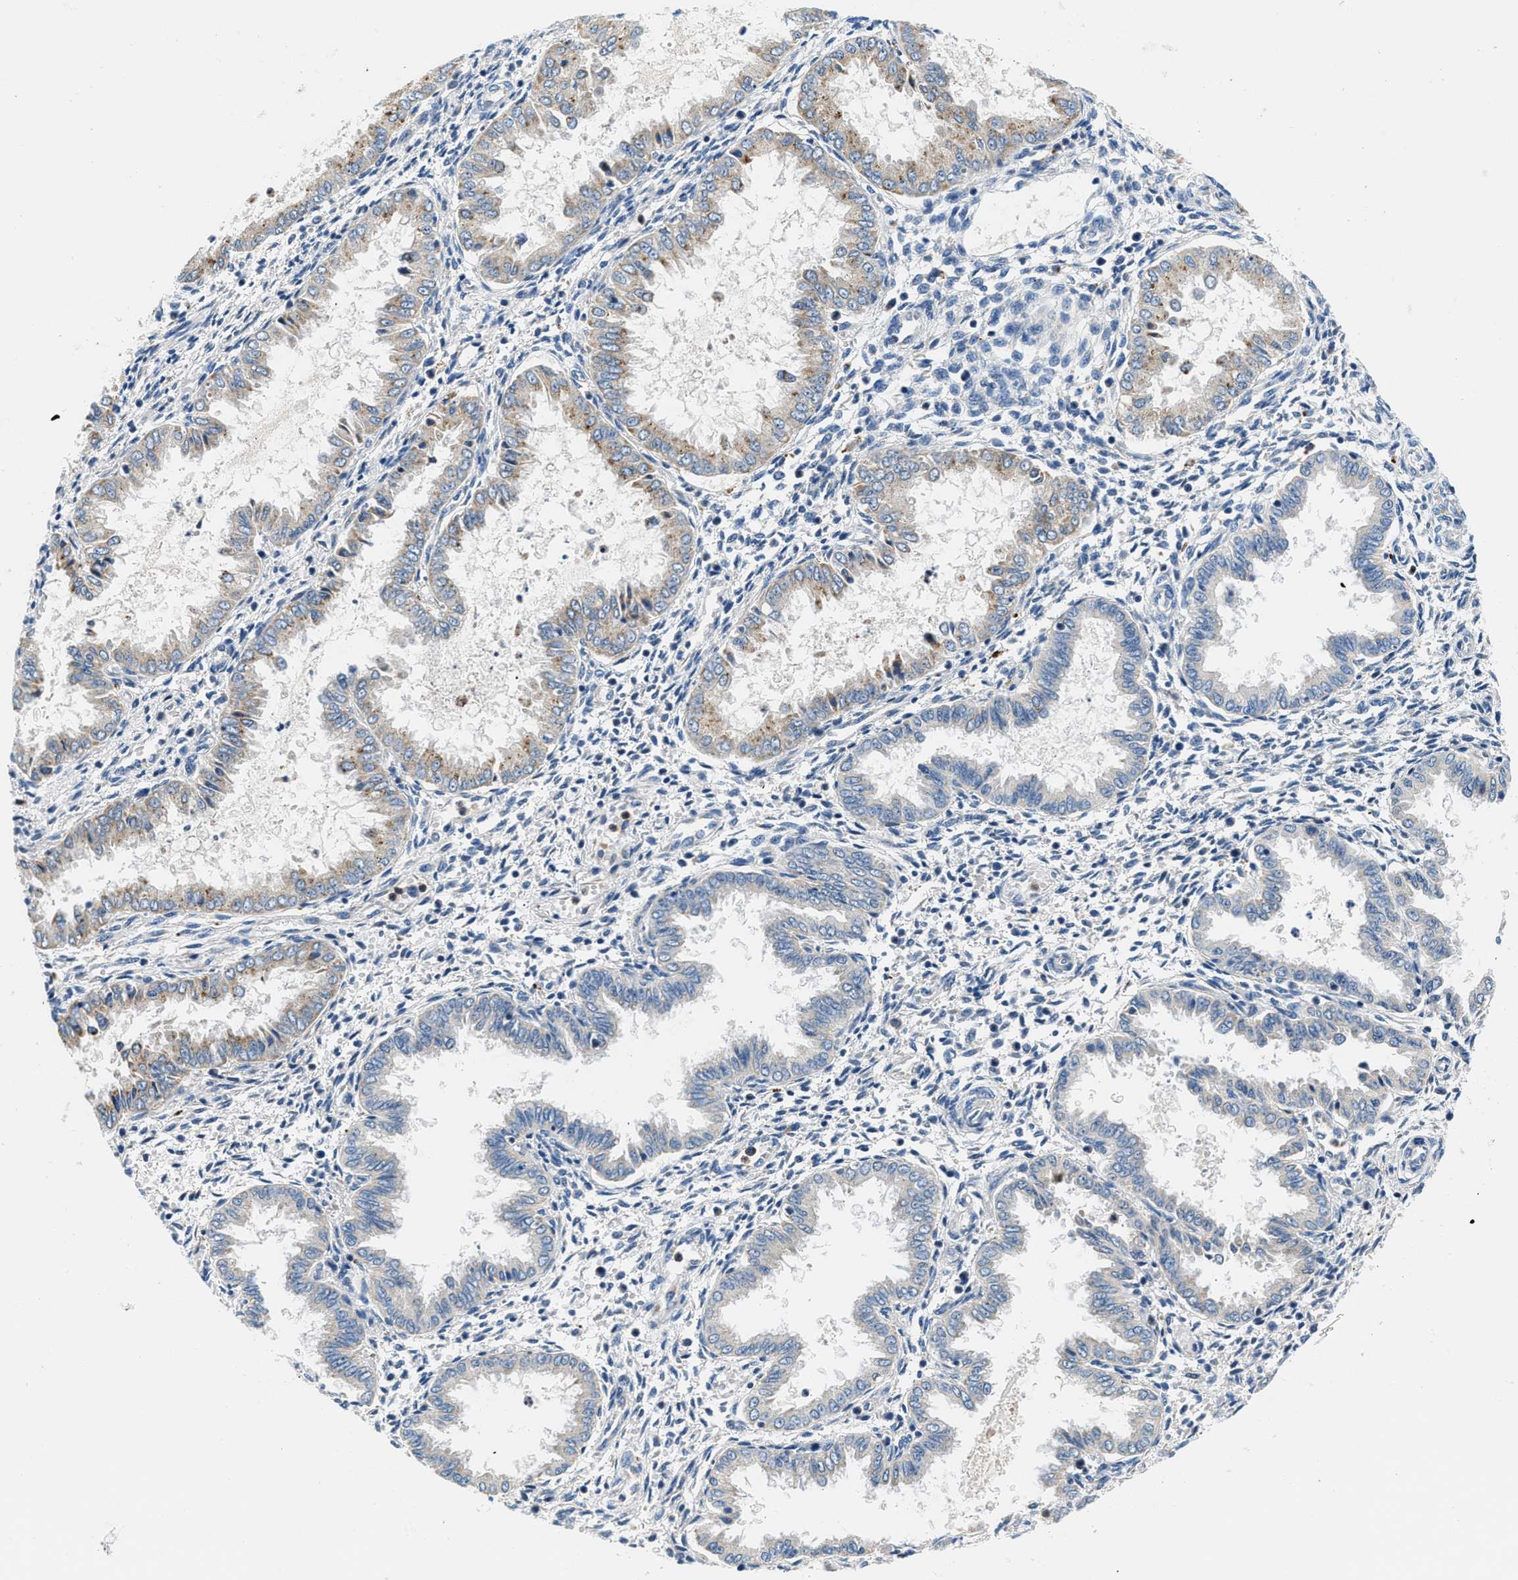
{"staining": {"intensity": "negative", "quantity": "none", "location": "none"}, "tissue": "endometrium", "cell_type": "Cells in endometrial stroma", "image_type": "normal", "snomed": [{"axis": "morphology", "description": "Normal tissue, NOS"}, {"axis": "topography", "description": "Endometrium"}], "caption": "Immunohistochemical staining of unremarkable endometrium displays no significant staining in cells in endometrial stroma. (DAB IHC, high magnification).", "gene": "ADGRE3", "patient": {"sex": "female", "age": 33}}